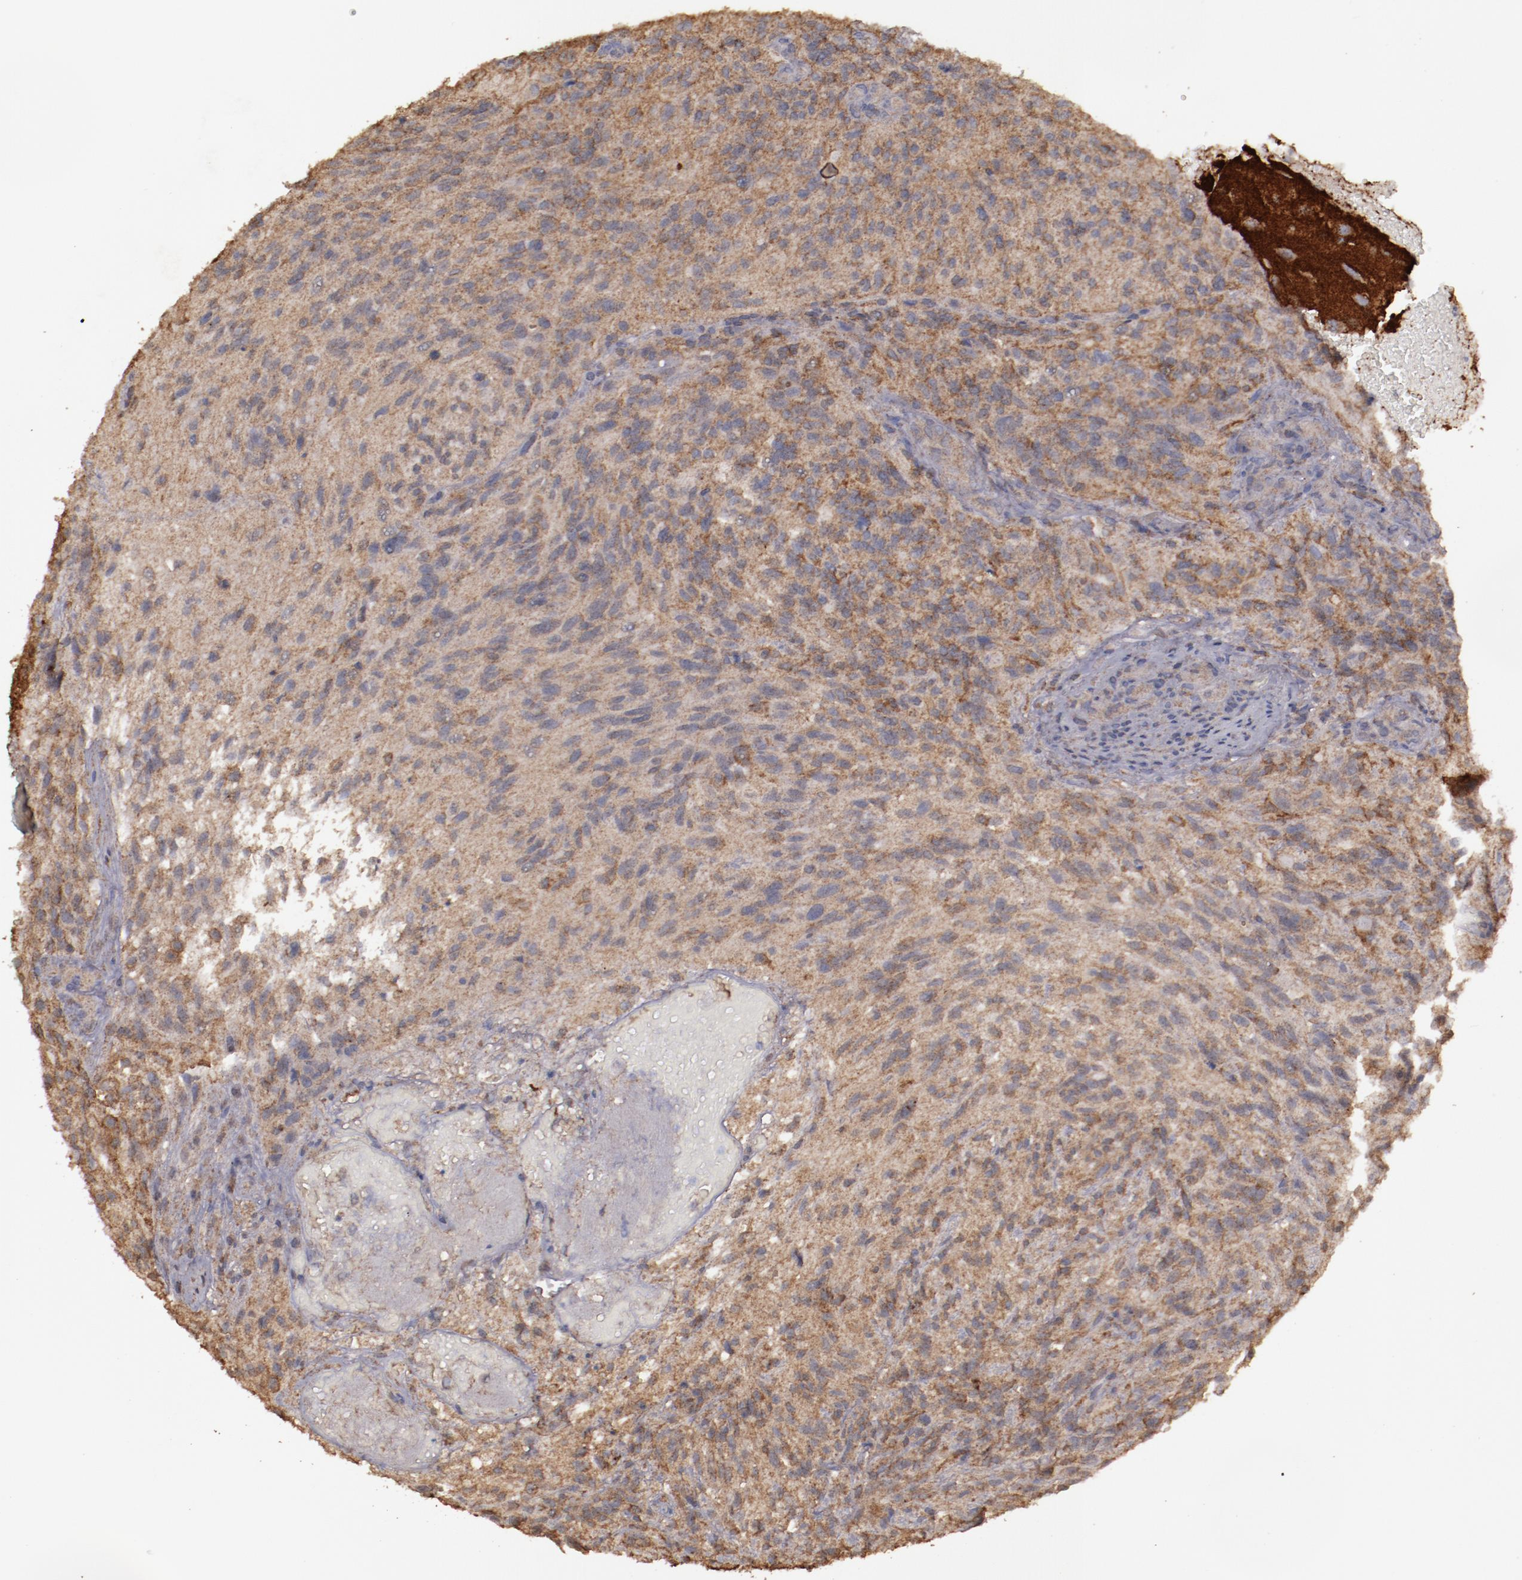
{"staining": {"intensity": "strong", "quantity": ">75%", "location": "cytoplasmic/membranous"}, "tissue": "glioma", "cell_type": "Tumor cells", "image_type": "cancer", "snomed": [{"axis": "morphology", "description": "Normal tissue, NOS"}, {"axis": "morphology", "description": "Glioma, malignant, High grade"}, {"axis": "topography", "description": "Cerebral cortex"}], "caption": "Tumor cells display strong cytoplasmic/membranous staining in approximately >75% of cells in glioma.", "gene": "FAT1", "patient": {"sex": "male", "age": 75}}